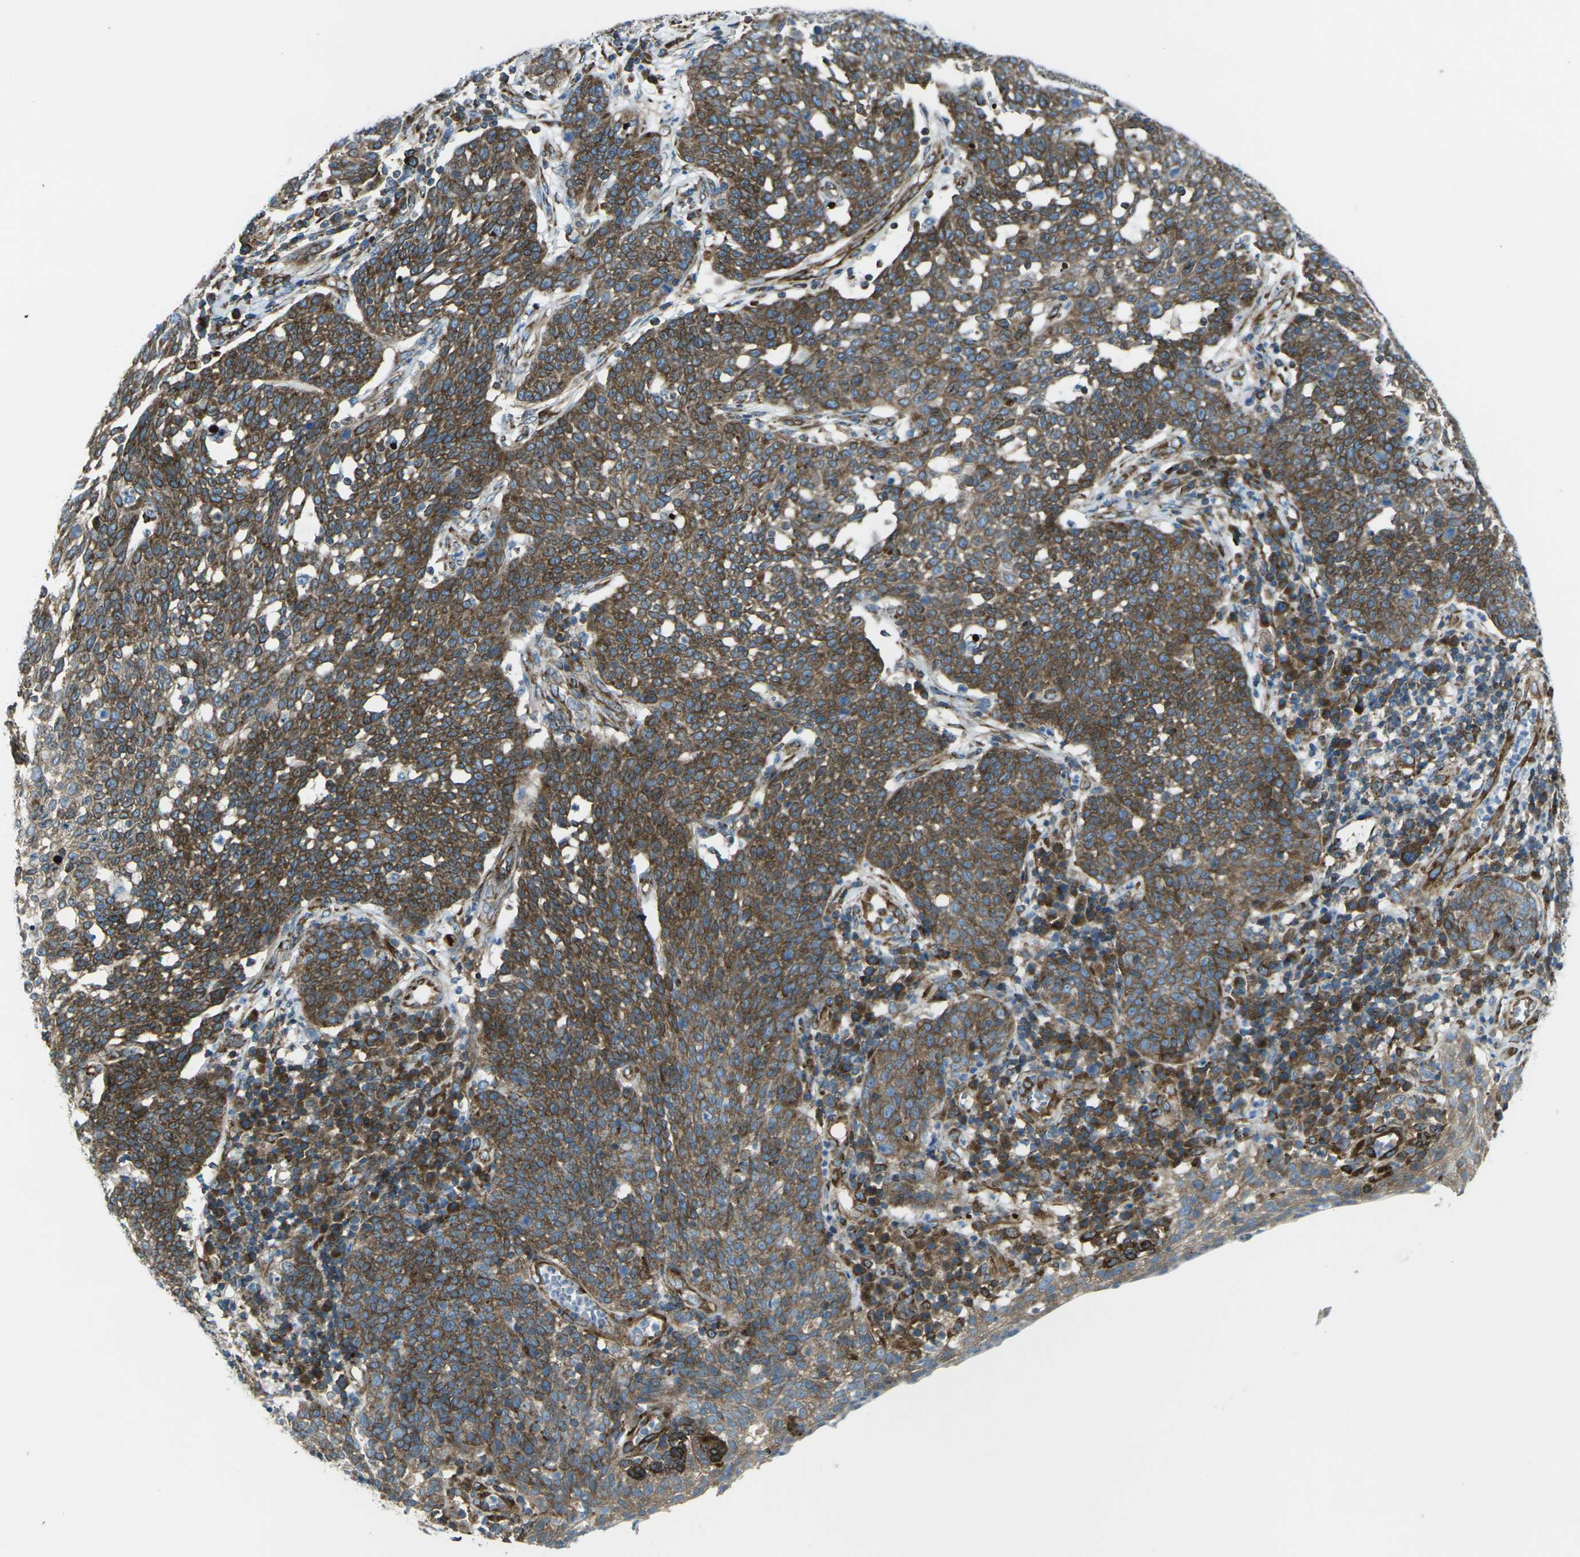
{"staining": {"intensity": "strong", "quantity": ">75%", "location": "cytoplasmic/membranous"}, "tissue": "cervical cancer", "cell_type": "Tumor cells", "image_type": "cancer", "snomed": [{"axis": "morphology", "description": "Squamous cell carcinoma, NOS"}, {"axis": "topography", "description": "Cervix"}], "caption": "Protein expression analysis of human cervical cancer (squamous cell carcinoma) reveals strong cytoplasmic/membranous positivity in about >75% of tumor cells.", "gene": "CELSR2", "patient": {"sex": "female", "age": 34}}